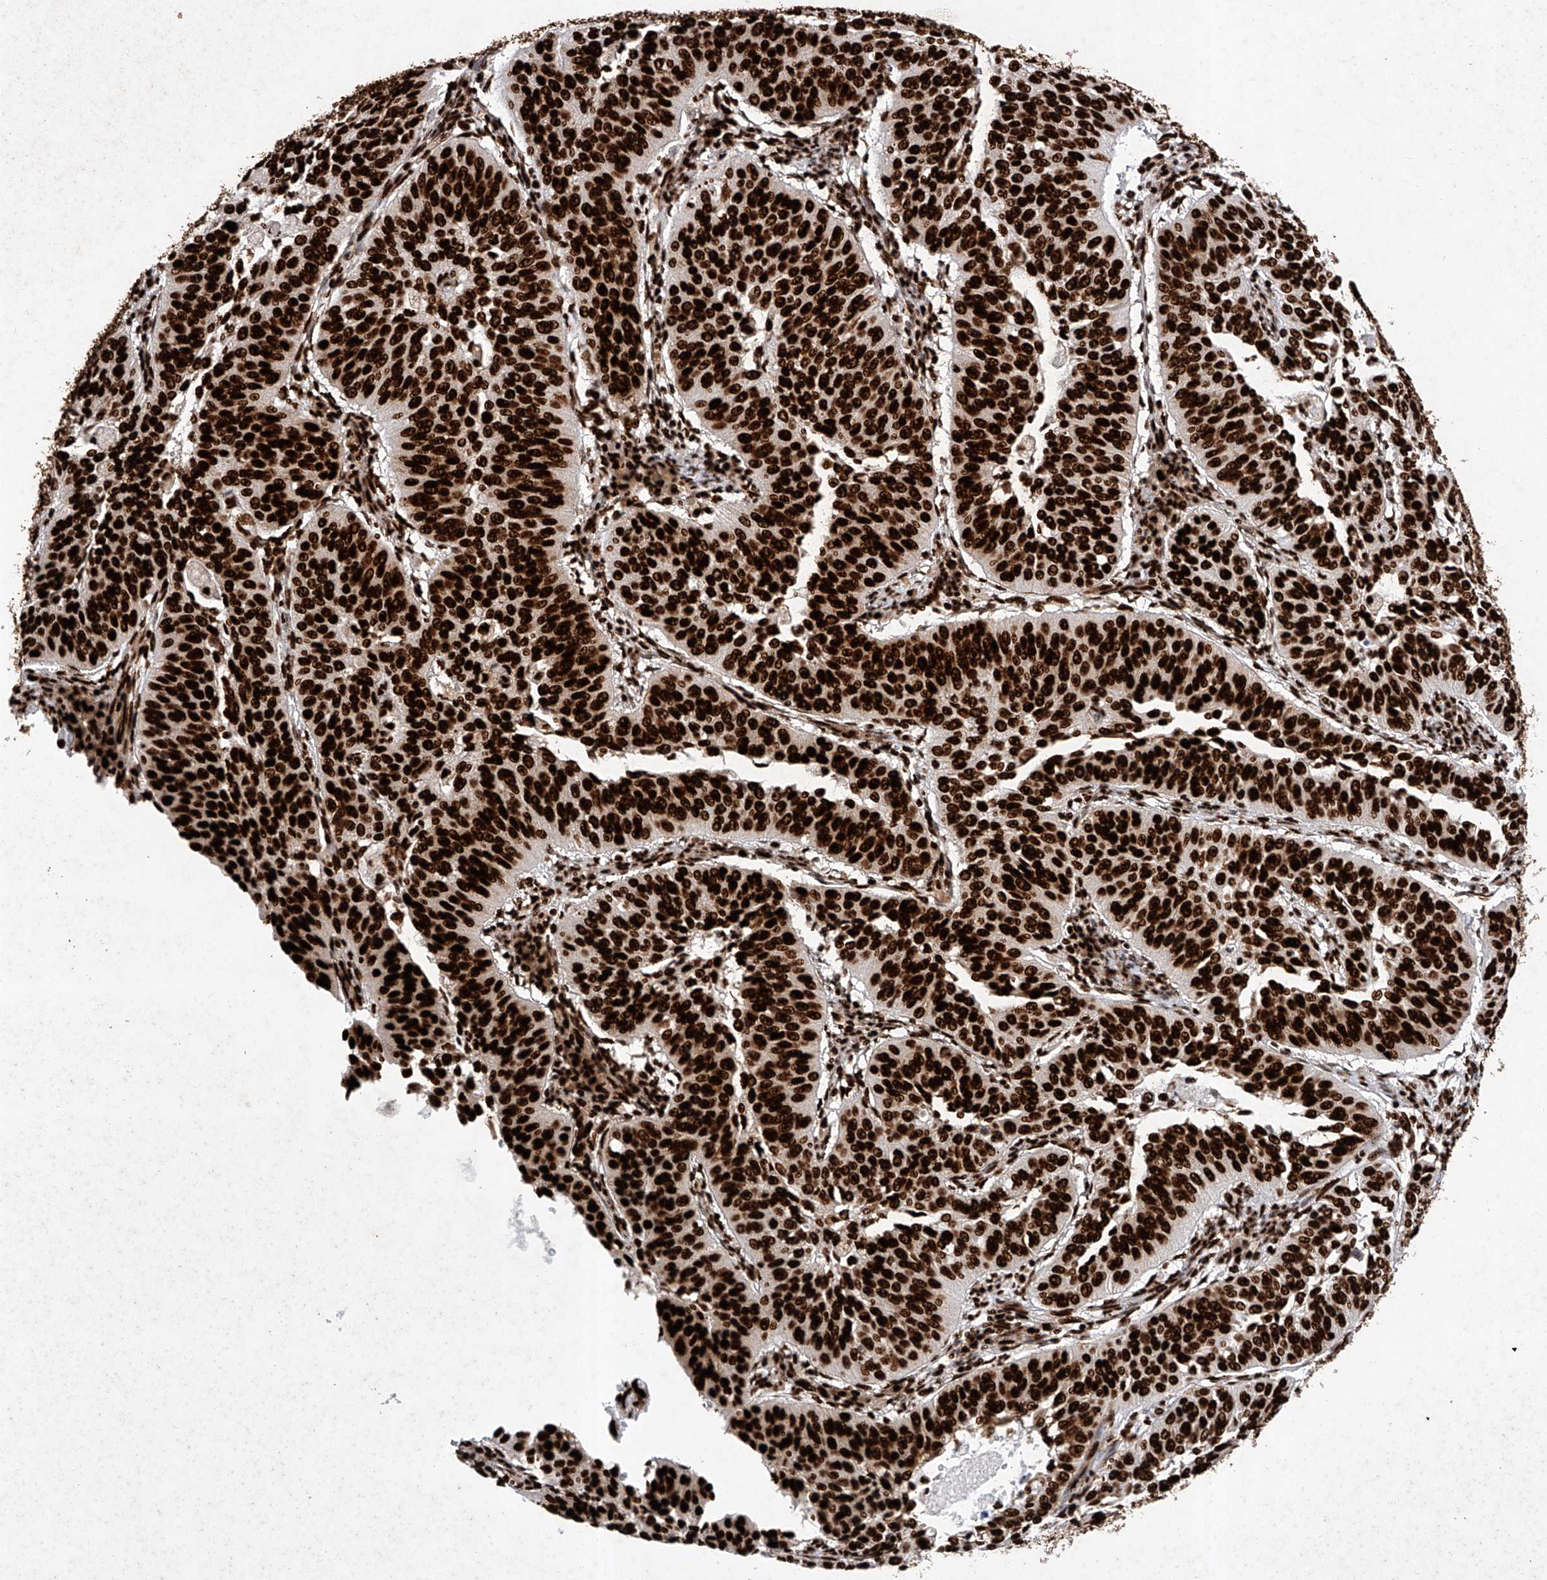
{"staining": {"intensity": "strong", "quantity": ">75%", "location": "nuclear"}, "tissue": "cervical cancer", "cell_type": "Tumor cells", "image_type": "cancer", "snomed": [{"axis": "morphology", "description": "Normal tissue, NOS"}, {"axis": "morphology", "description": "Squamous cell carcinoma, NOS"}, {"axis": "topography", "description": "Cervix"}], "caption": "IHC (DAB (3,3'-diaminobenzidine)) staining of cervical squamous cell carcinoma displays strong nuclear protein staining in approximately >75% of tumor cells.", "gene": "SRSF6", "patient": {"sex": "female", "age": 39}}